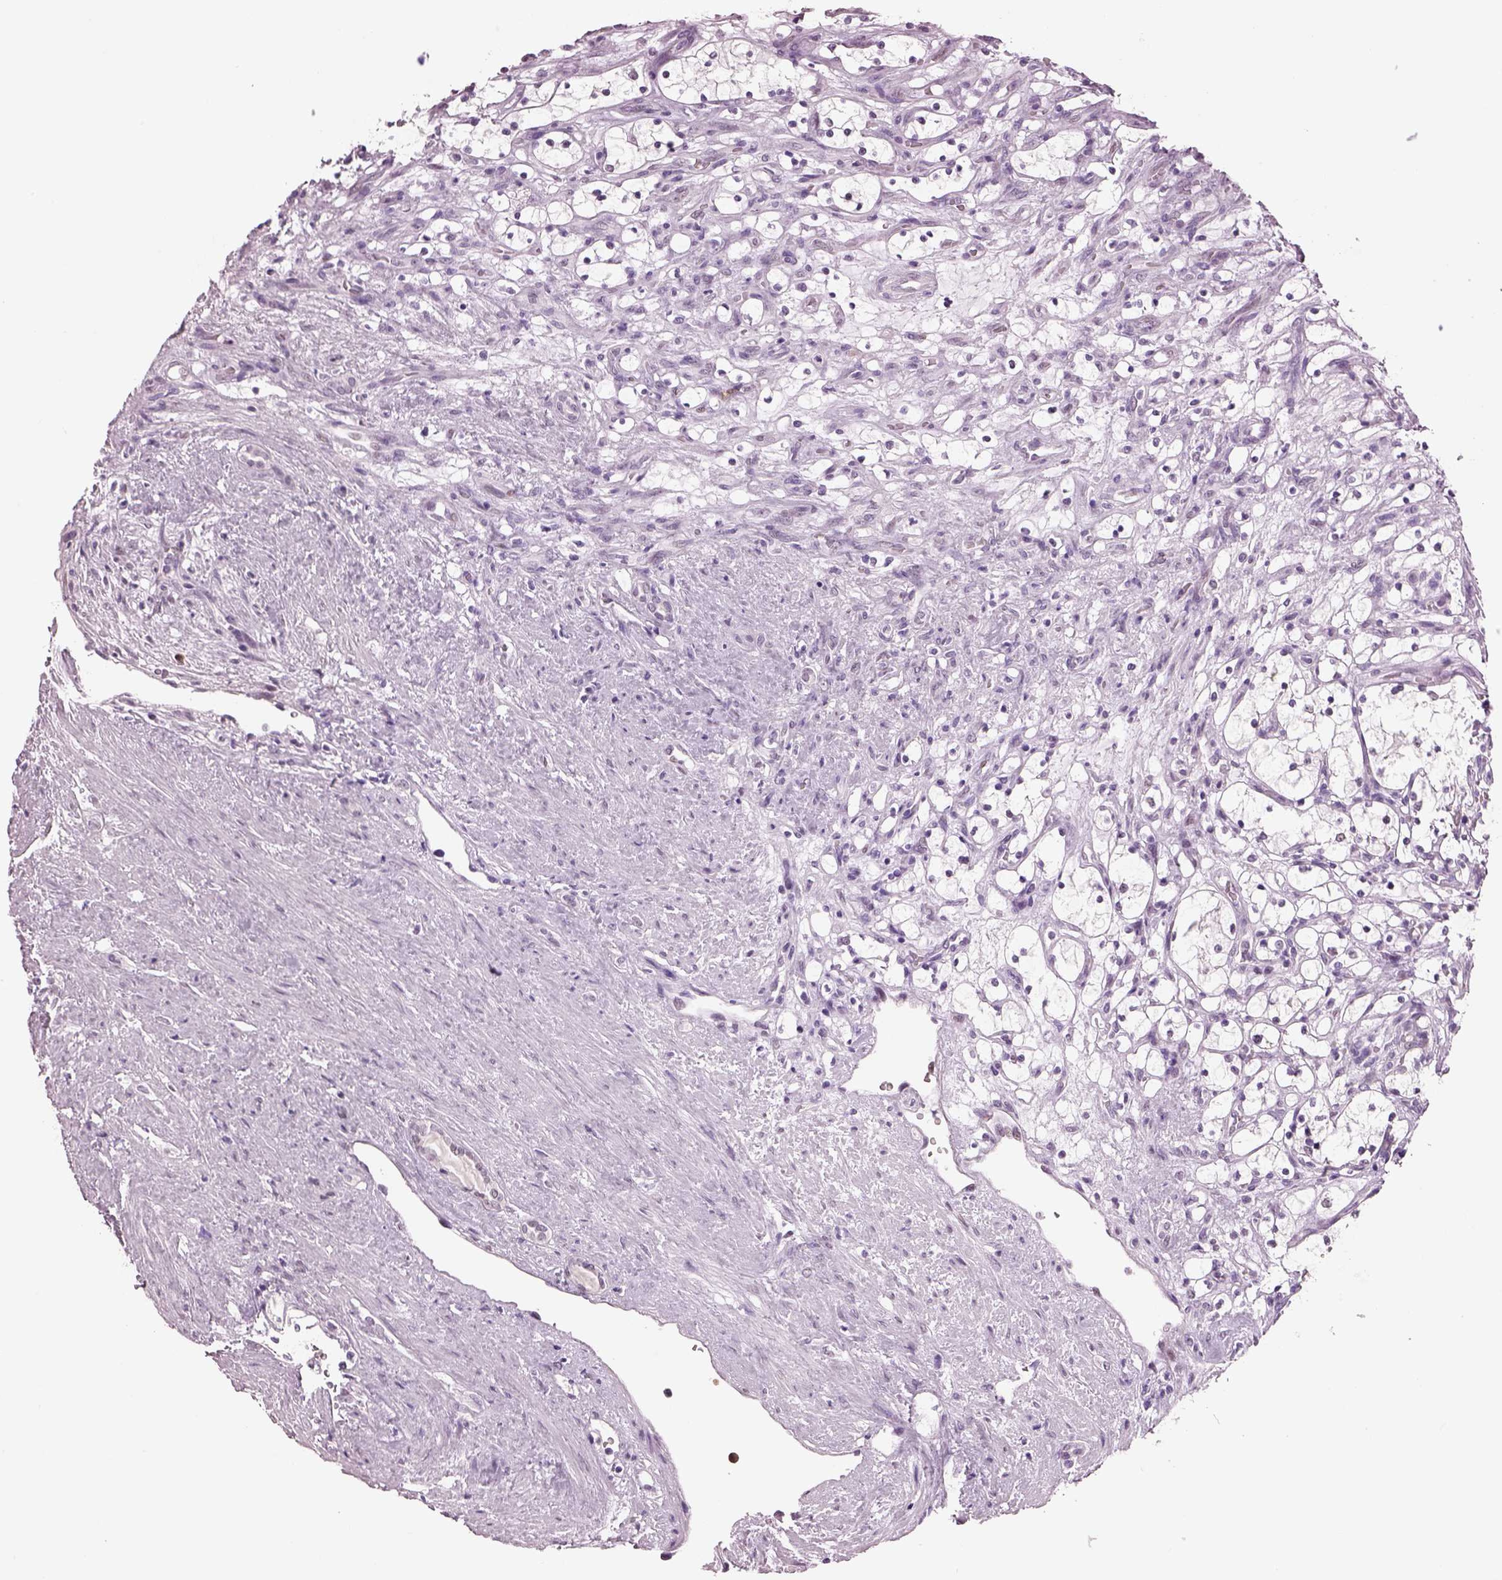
{"staining": {"intensity": "negative", "quantity": "none", "location": "none"}, "tissue": "renal cancer", "cell_type": "Tumor cells", "image_type": "cancer", "snomed": [{"axis": "morphology", "description": "Adenocarcinoma, NOS"}, {"axis": "topography", "description": "Kidney"}], "caption": "Histopathology image shows no significant protein expression in tumor cells of renal cancer (adenocarcinoma).", "gene": "ACOD1", "patient": {"sex": "female", "age": 69}}